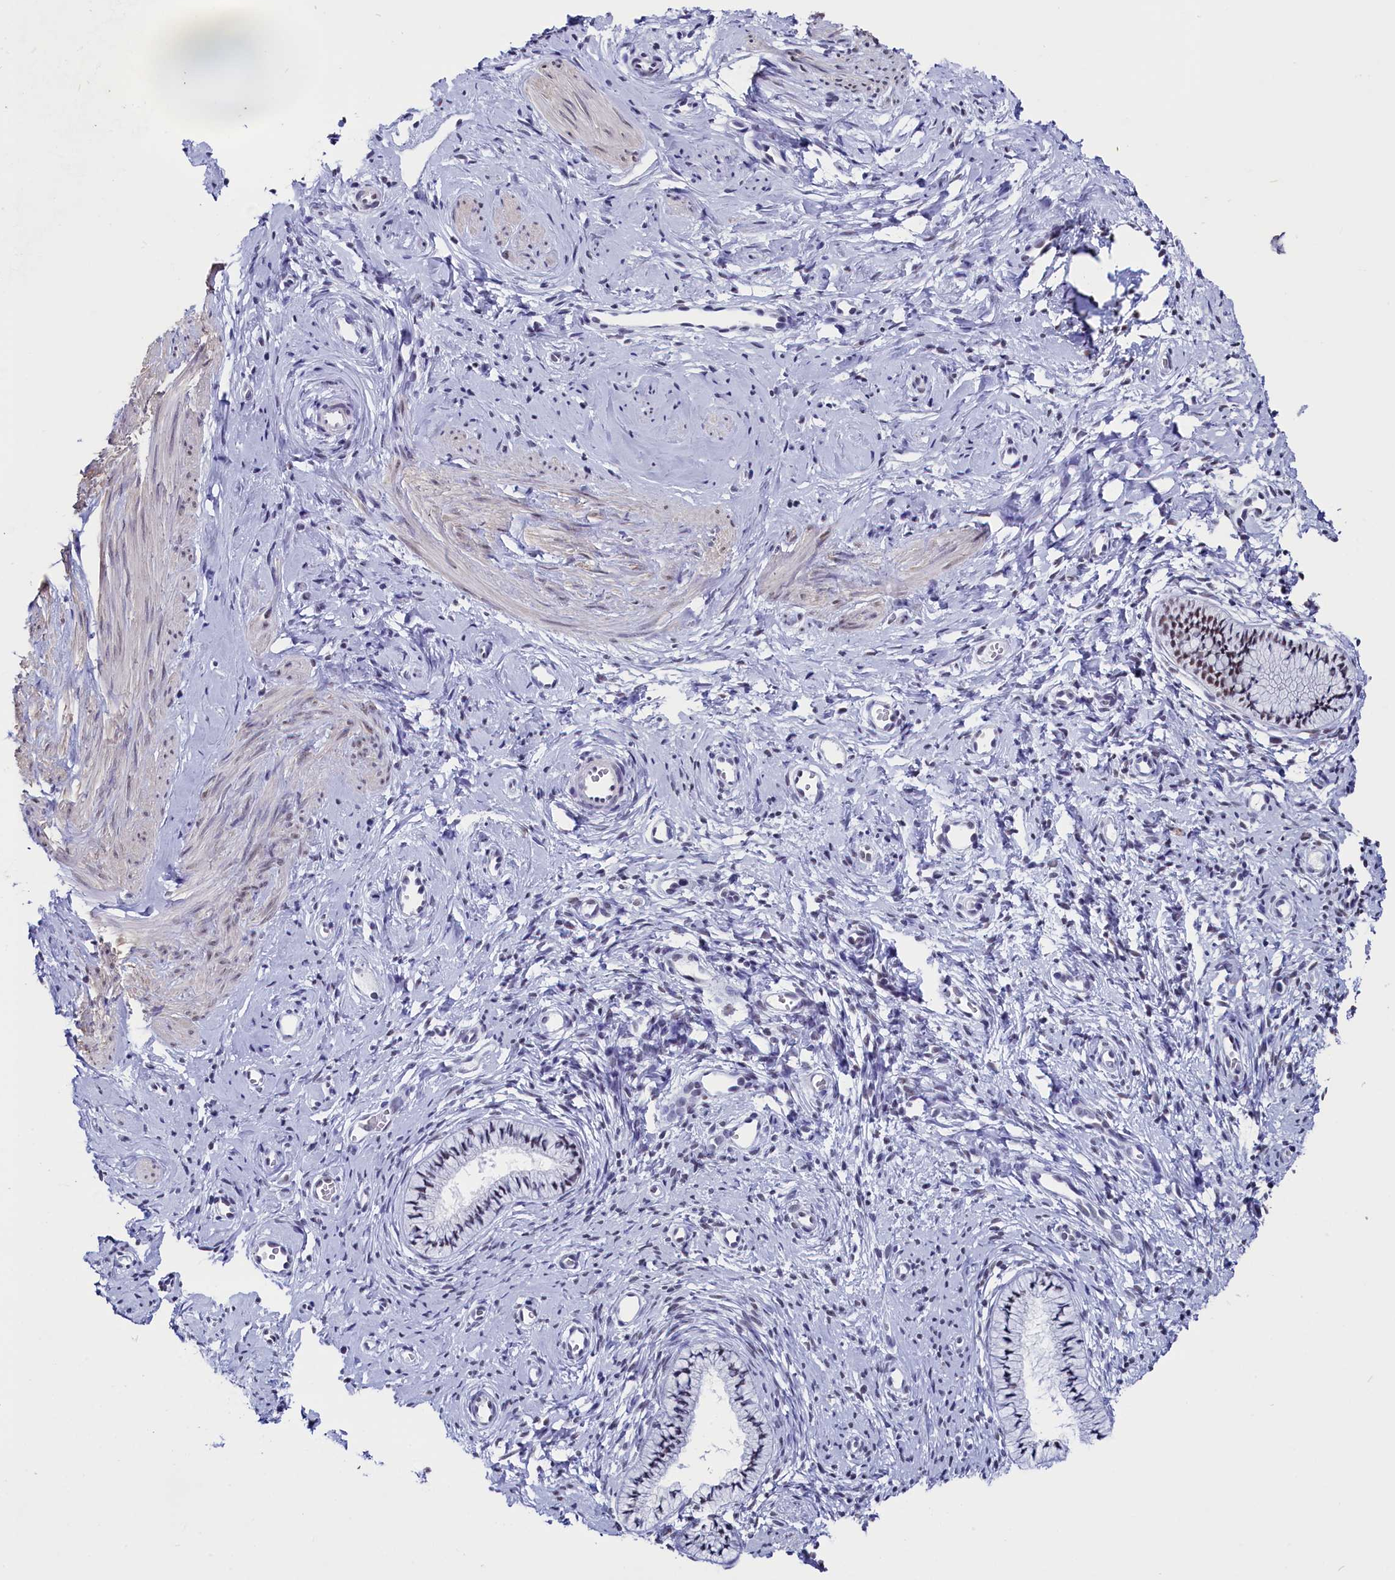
{"staining": {"intensity": "negative", "quantity": "none", "location": "none"}, "tissue": "cervix", "cell_type": "Glandular cells", "image_type": "normal", "snomed": [{"axis": "morphology", "description": "Normal tissue, NOS"}, {"axis": "topography", "description": "Cervix"}], "caption": "The image displays no staining of glandular cells in unremarkable cervix.", "gene": "CD2BP2", "patient": {"sex": "female", "age": 57}}